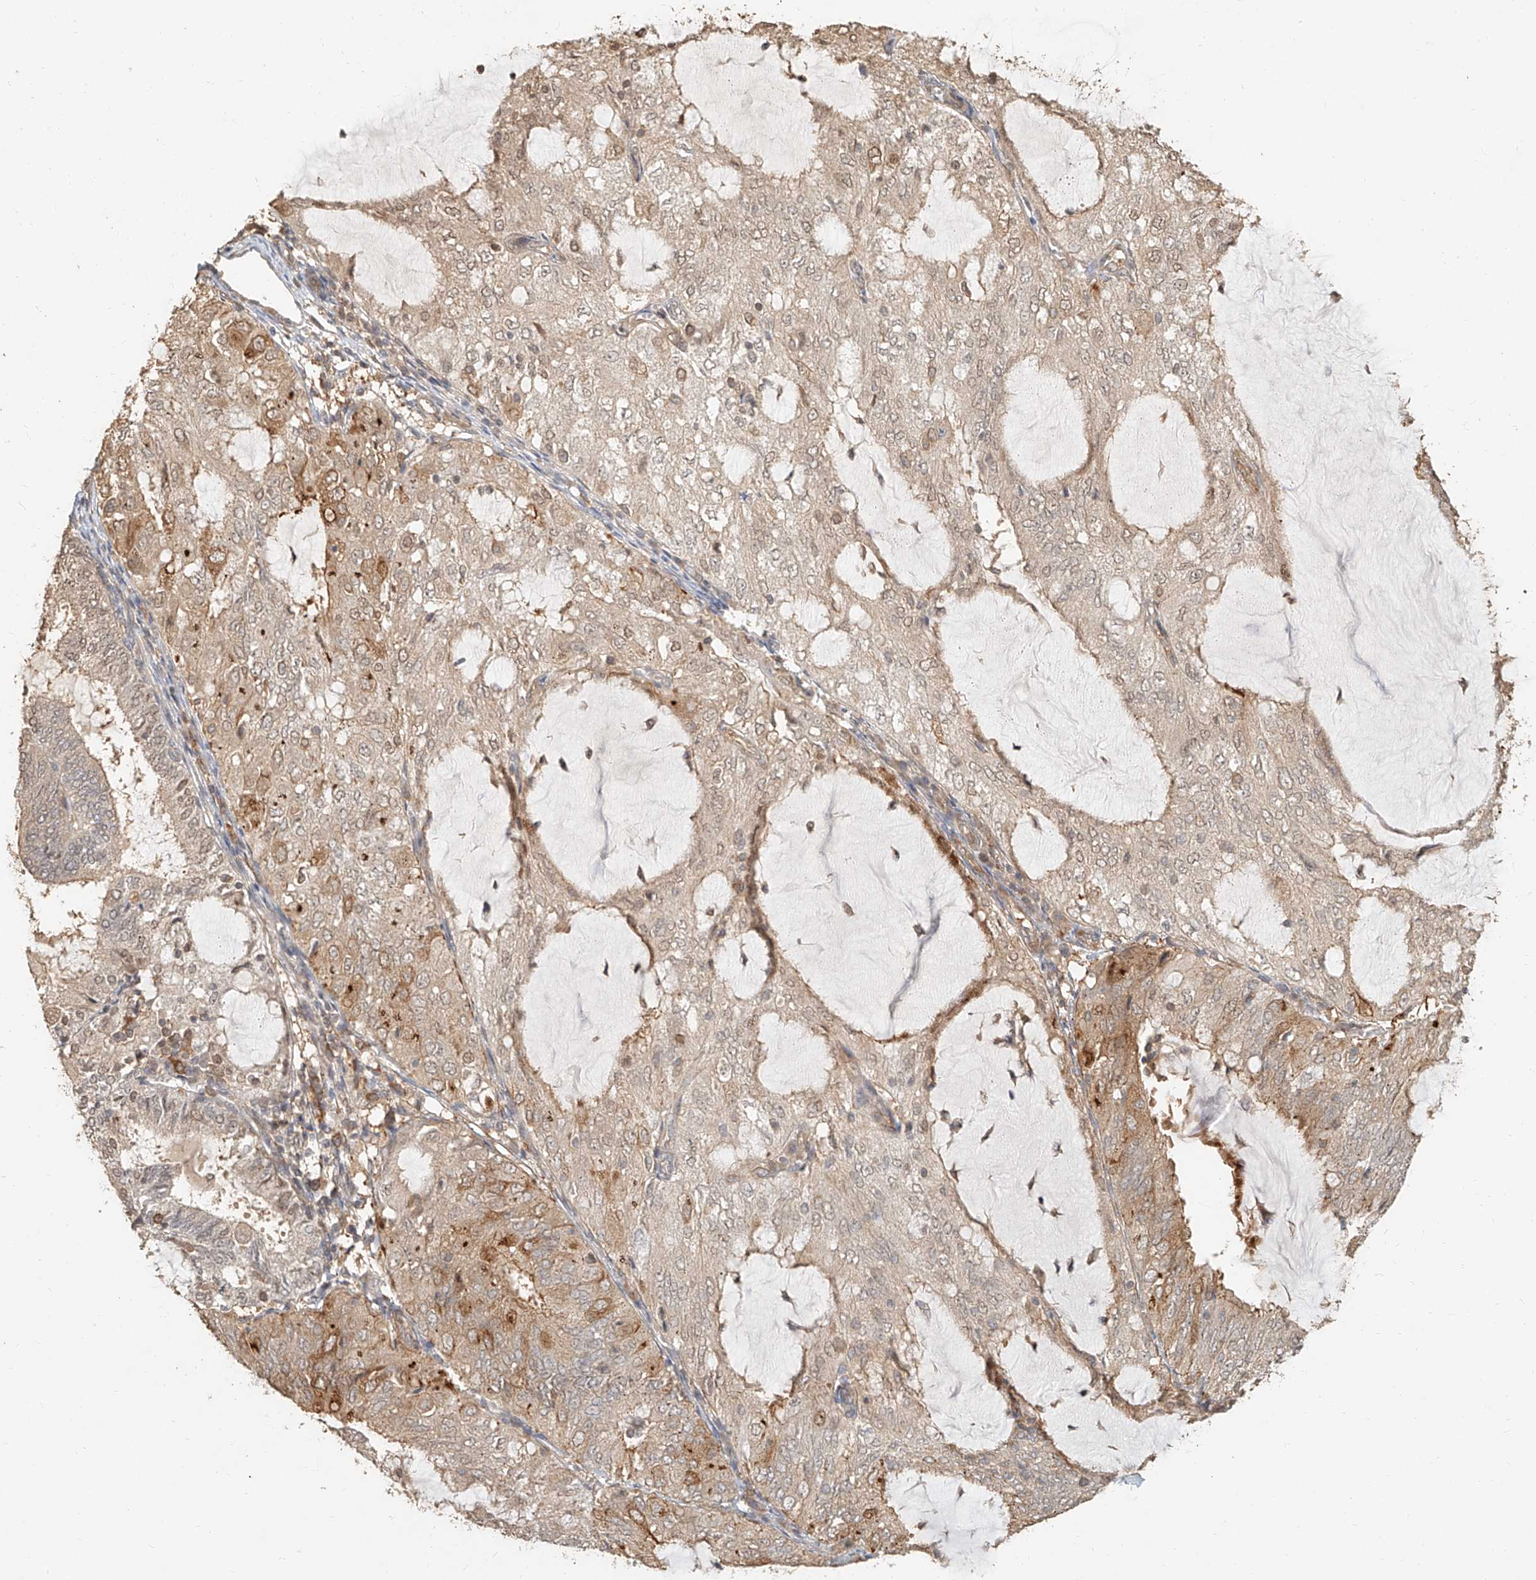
{"staining": {"intensity": "weak", "quantity": ">75%", "location": "cytoplasmic/membranous"}, "tissue": "endometrial cancer", "cell_type": "Tumor cells", "image_type": "cancer", "snomed": [{"axis": "morphology", "description": "Adenocarcinoma, NOS"}, {"axis": "topography", "description": "Endometrium"}], "caption": "Approximately >75% of tumor cells in human adenocarcinoma (endometrial) demonstrate weak cytoplasmic/membranous protein positivity as visualized by brown immunohistochemical staining.", "gene": "NAP1L1", "patient": {"sex": "female", "age": 81}}